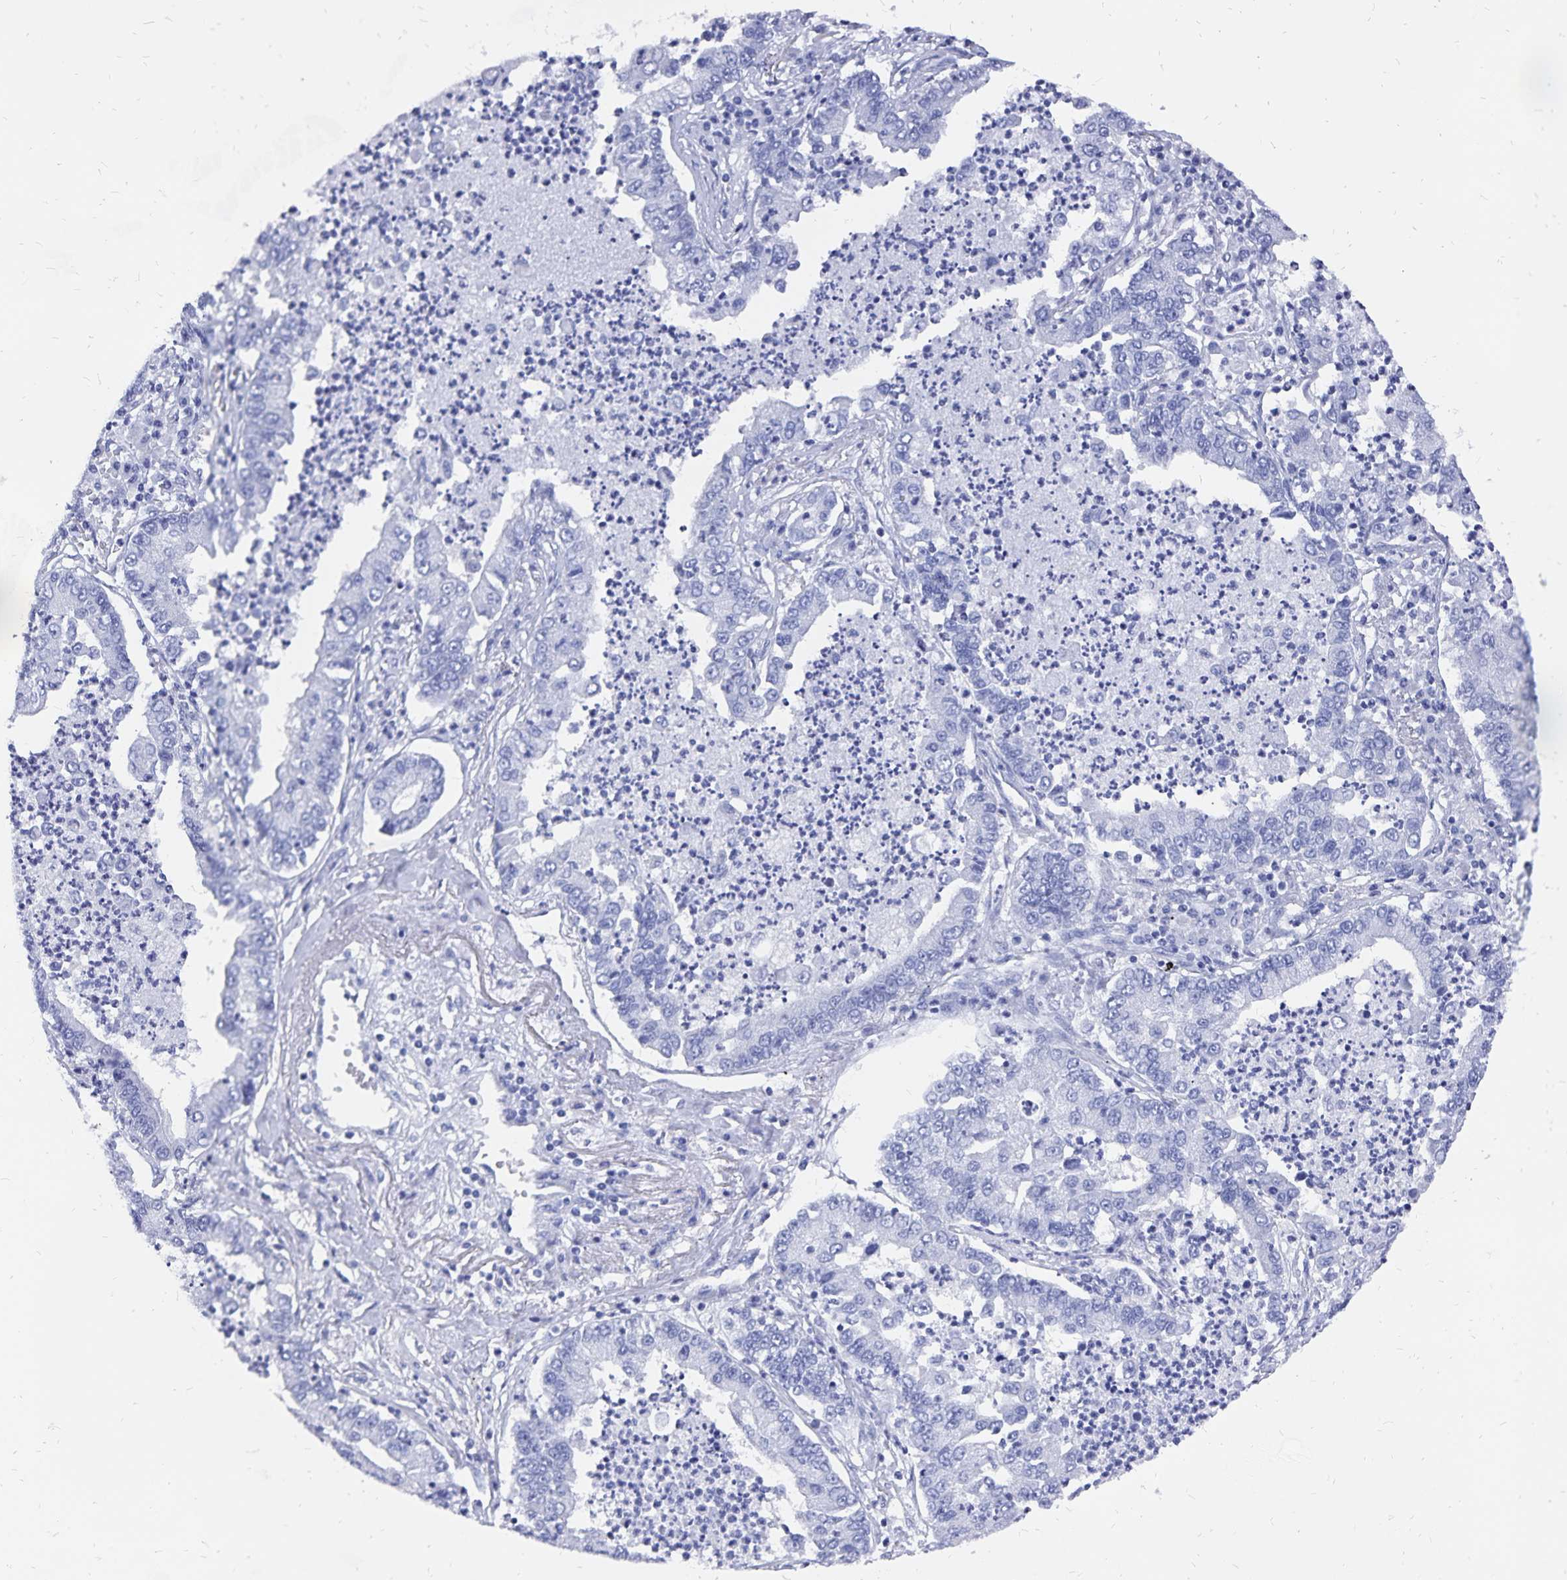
{"staining": {"intensity": "negative", "quantity": "none", "location": "none"}, "tissue": "lung cancer", "cell_type": "Tumor cells", "image_type": "cancer", "snomed": [{"axis": "morphology", "description": "Adenocarcinoma, NOS"}, {"axis": "topography", "description": "Lung"}], "caption": "Tumor cells are negative for protein expression in human lung cancer.", "gene": "ADH1A", "patient": {"sex": "female", "age": 57}}